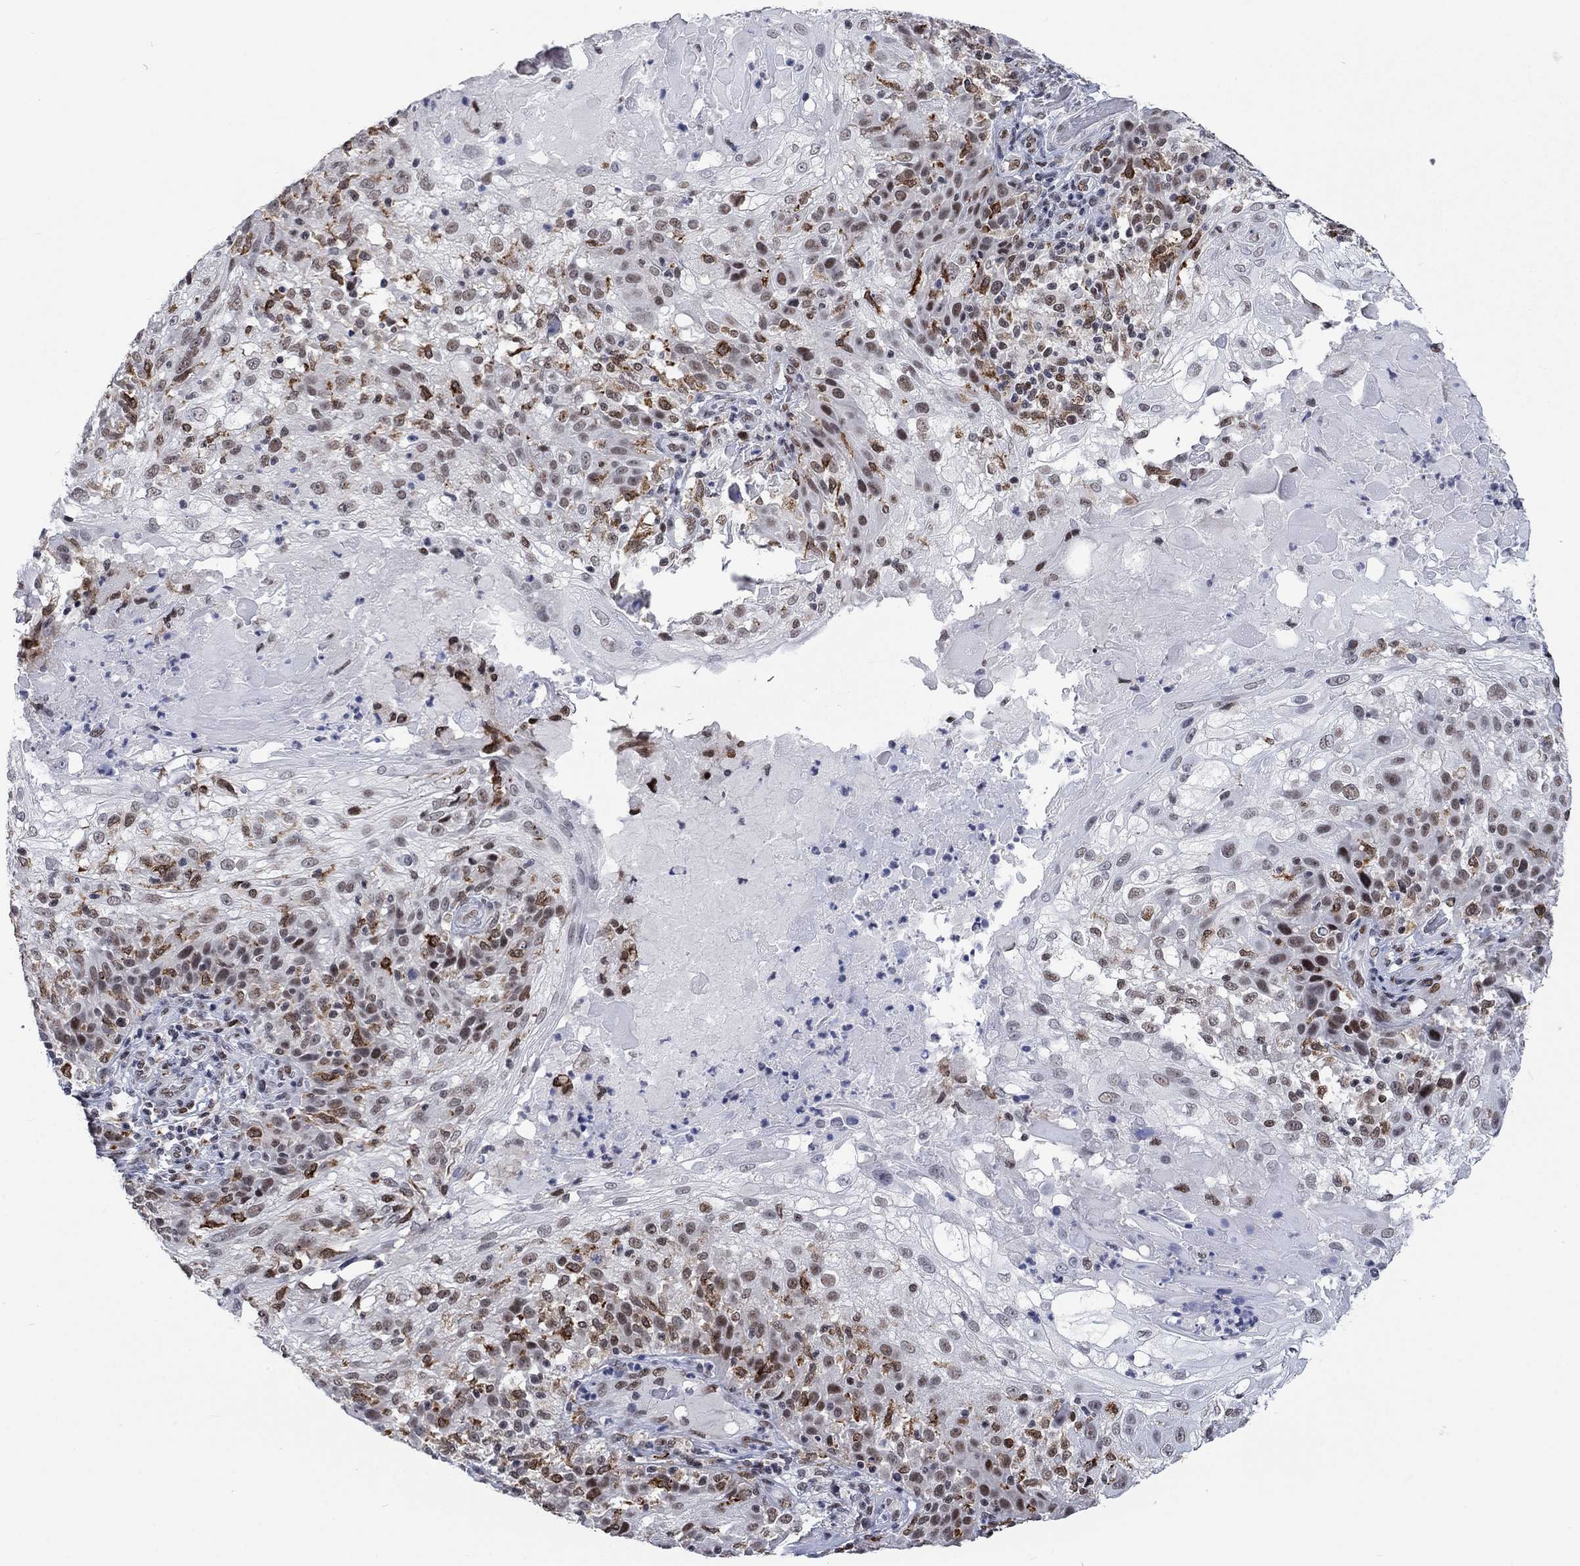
{"staining": {"intensity": "strong", "quantity": "<25%", "location": "nuclear"}, "tissue": "skin cancer", "cell_type": "Tumor cells", "image_type": "cancer", "snomed": [{"axis": "morphology", "description": "Normal tissue, NOS"}, {"axis": "morphology", "description": "Squamous cell carcinoma, NOS"}, {"axis": "topography", "description": "Skin"}], "caption": "There is medium levels of strong nuclear staining in tumor cells of squamous cell carcinoma (skin), as demonstrated by immunohistochemical staining (brown color).", "gene": "HCFC1", "patient": {"sex": "female", "age": 83}}